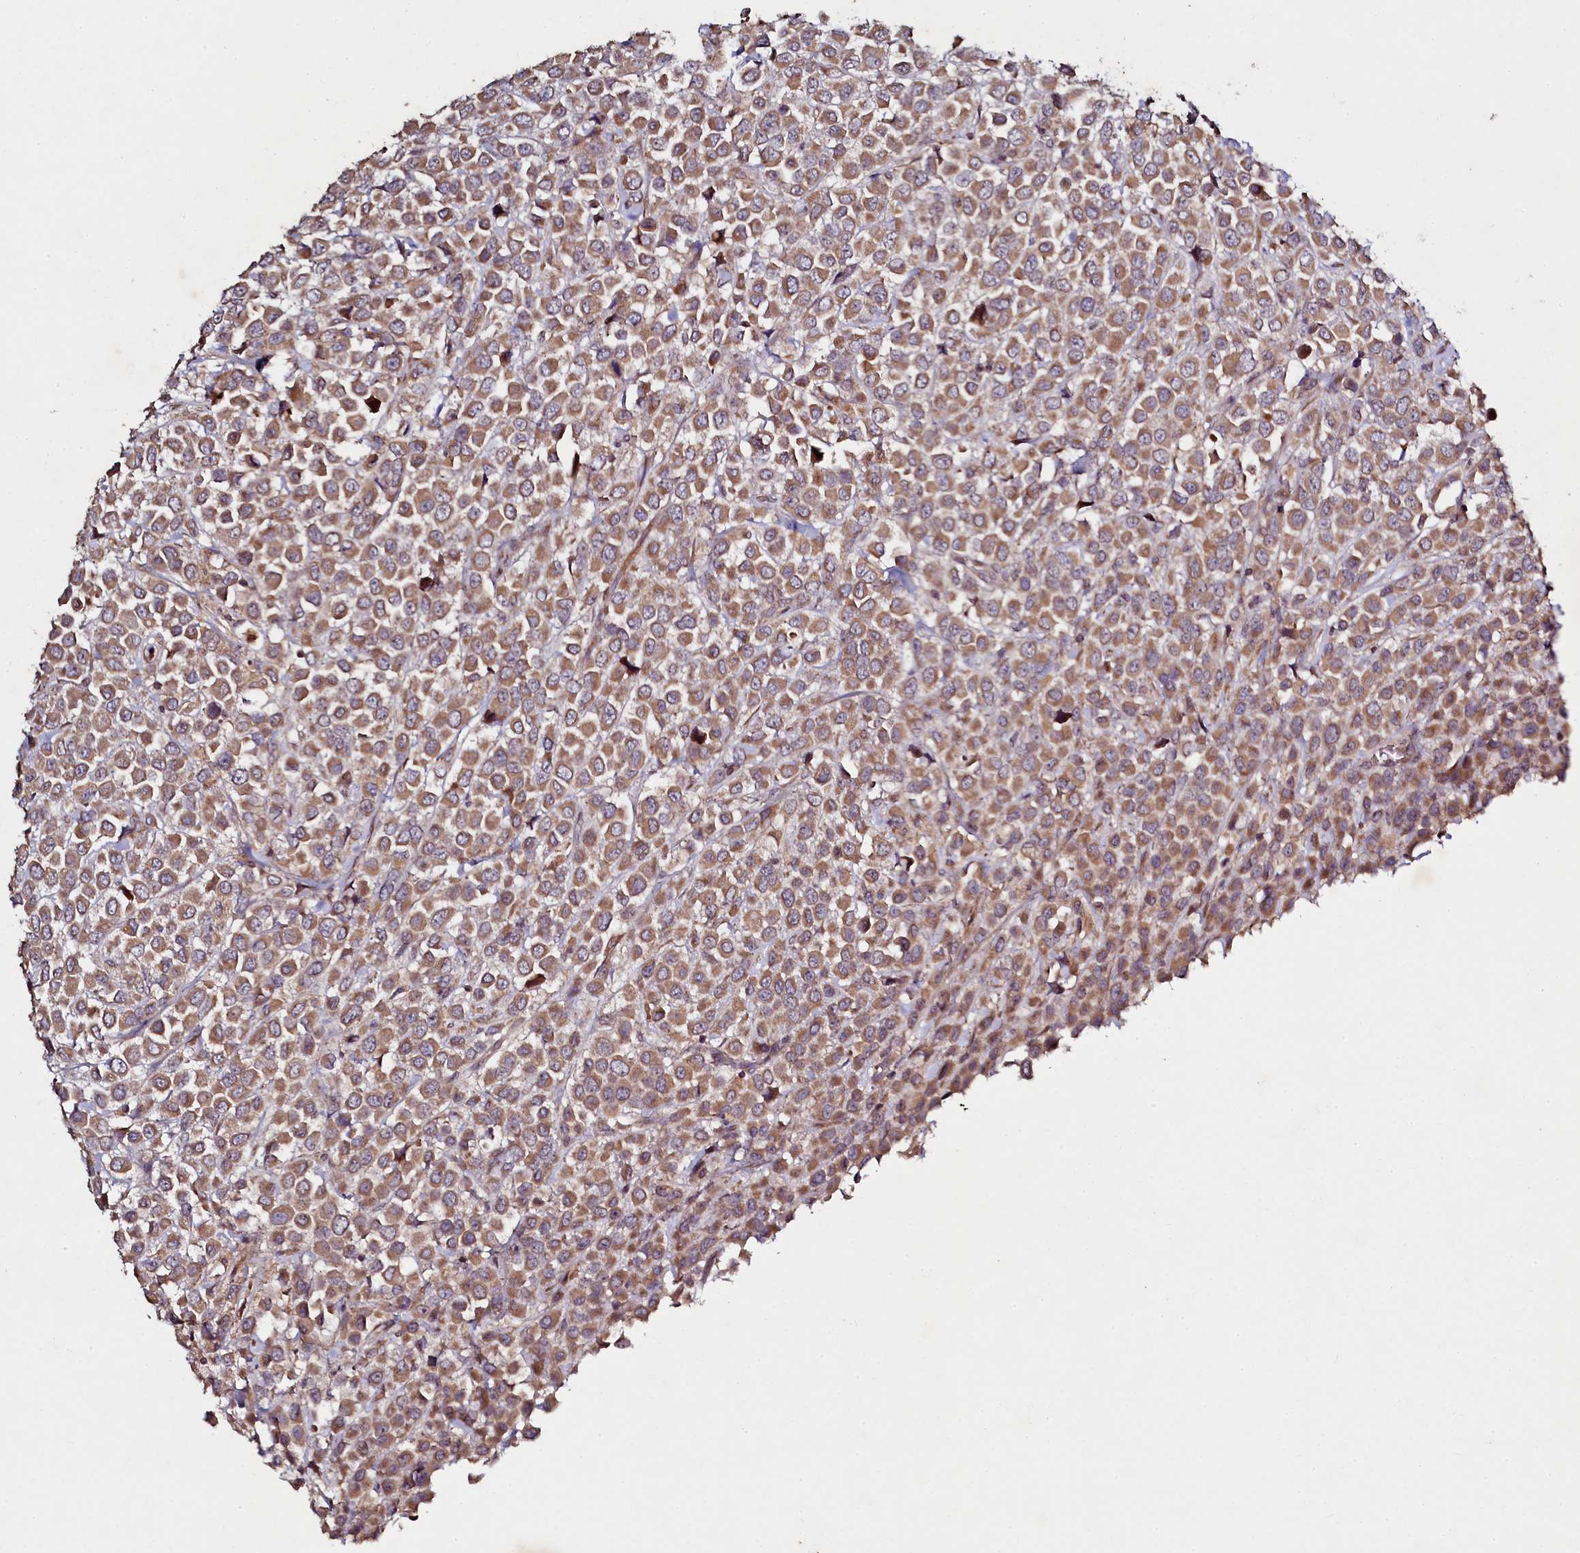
{"staining": {"intensity": "moderate", "quantity": ">75%", "location": "cytoplasmic/membranous"}, "tissue": "breast cancer", "cell_type": "Tumor cells", "image_type": "cancer", "snomed": [{"axis": "morphology", "description": "Duct carcinoma"}, {"axis": "topography", "description": "Breast"}], "caption": "IHC (DAB) staining of breast cancer demonstrates moderate cytoplasmic/membranous protein expression in approximately >75% of tumor cells.", "gene": "SEC24C", "patient": {"sex": "female", "age": 61}}